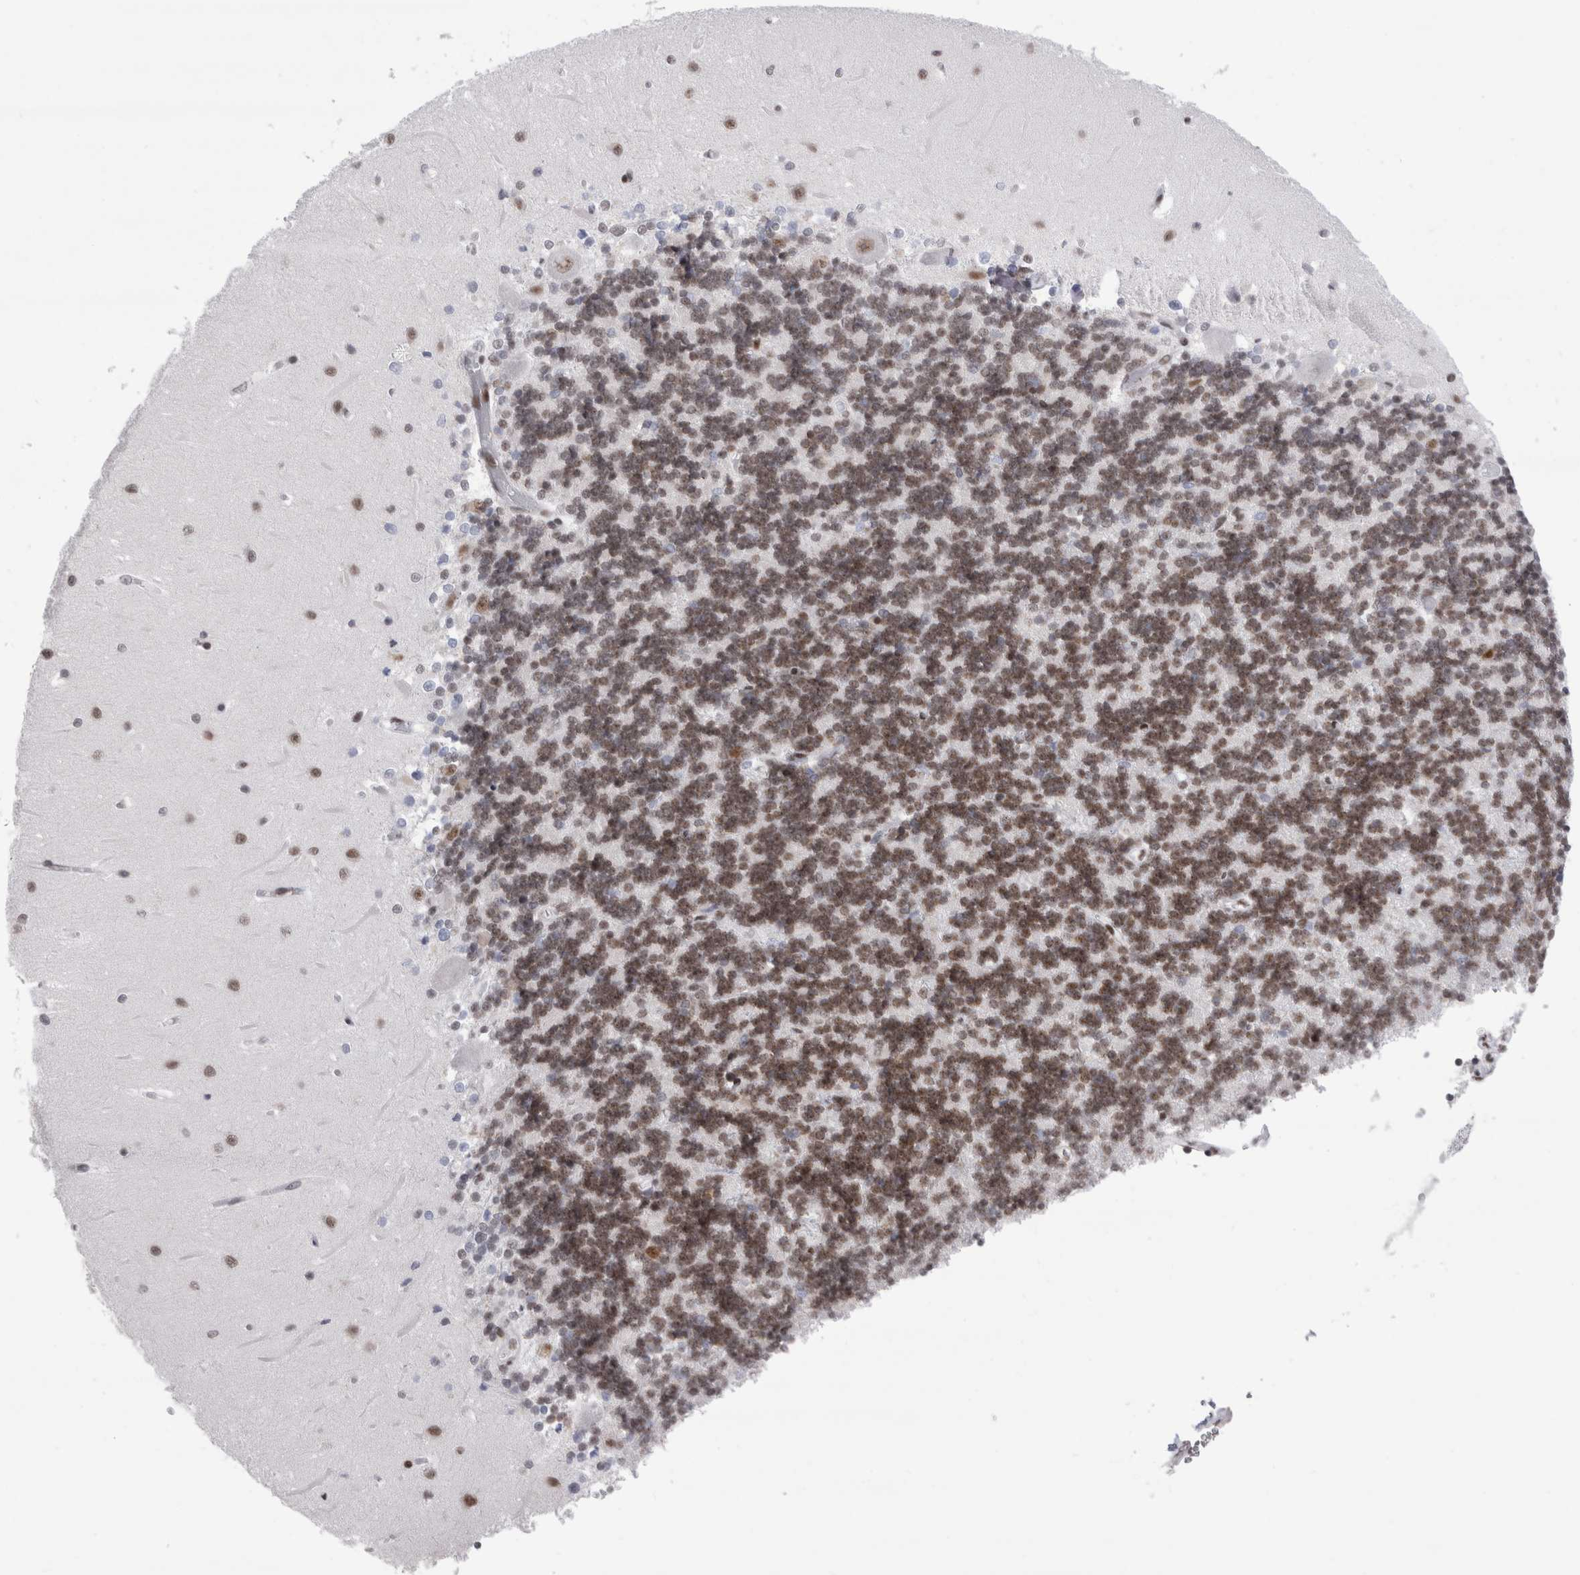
{"staining": {"intensity": "moderate", "quantity": "25%-75%", "location": "nuclear"}, "tissue": "cerebellum", "cell_type": "Cells in granular layer", "image_type": "normal", "snomed": [{"axis": "morphology", "description": "Normal tissue, NOS"}, {"axis": "topography", "description": "Cerebellum"}], "caption": "Moderate nuclear staining for a protein is present in approximately 25%-75% of cells in granular layer of unremarkable cerebellum using immunohistochemistry (IHC).", "gene": "RBM6", "patient": {"sex": "male", "age": 37}}